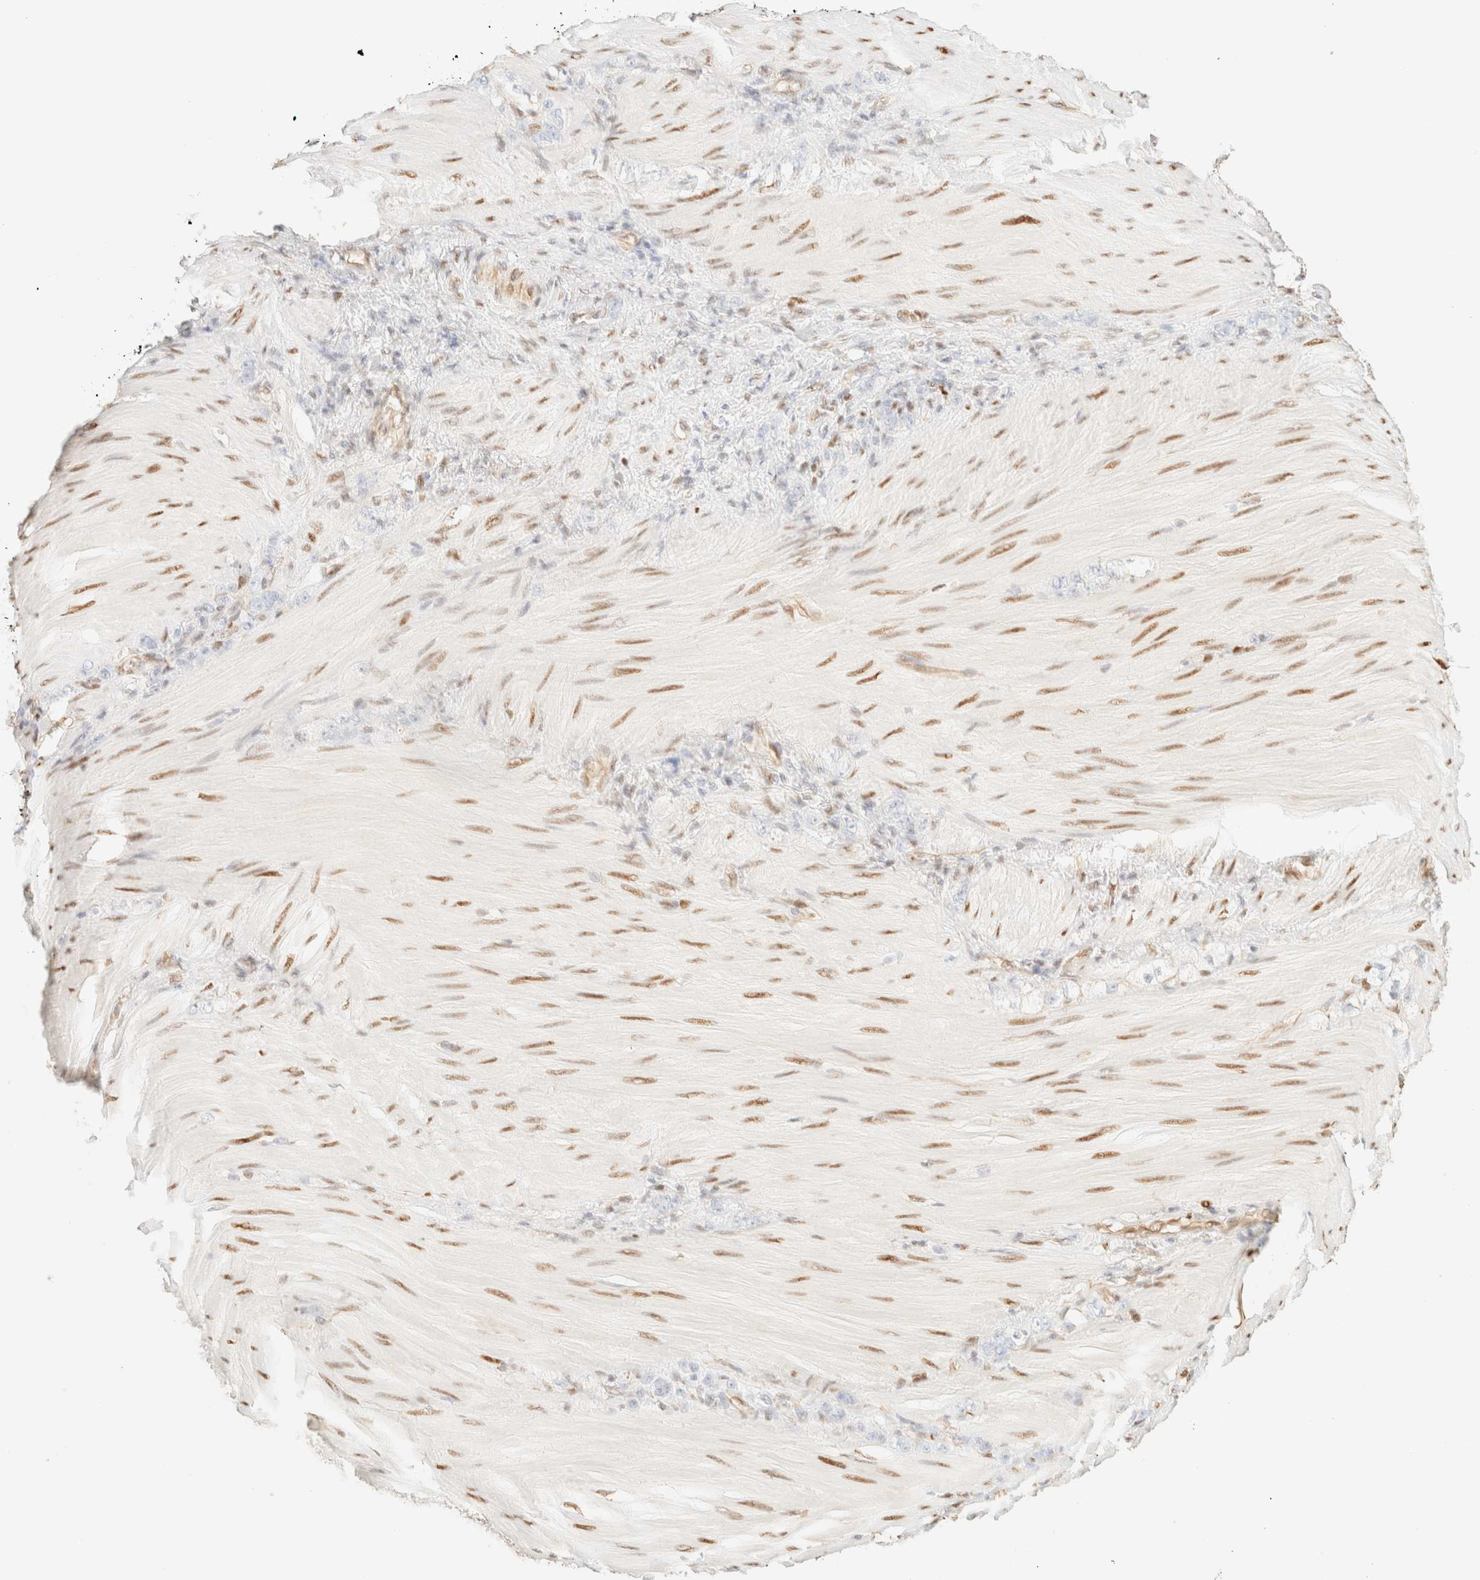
{"staining": {"intensity": "negative", "quantity": "none", "location": "none"}, "tissue": "stomach cancer", "cell_type": "Tumor cells", "image_type": "cancer", "snomed": [{"axis": "morphology", "description": "Normal tissue, NOS"}, {"axis": "morphology", "description": "Adenocarcinoma, NOS"}, {"axis": "topography", "description": "Stomach"}], "caption": "Photomicrograph shows no significant protein expression in tumor cells of stomach cancer.", "gene": "ZSCAN18", "patient": {"sex": "male", "age": 82}}